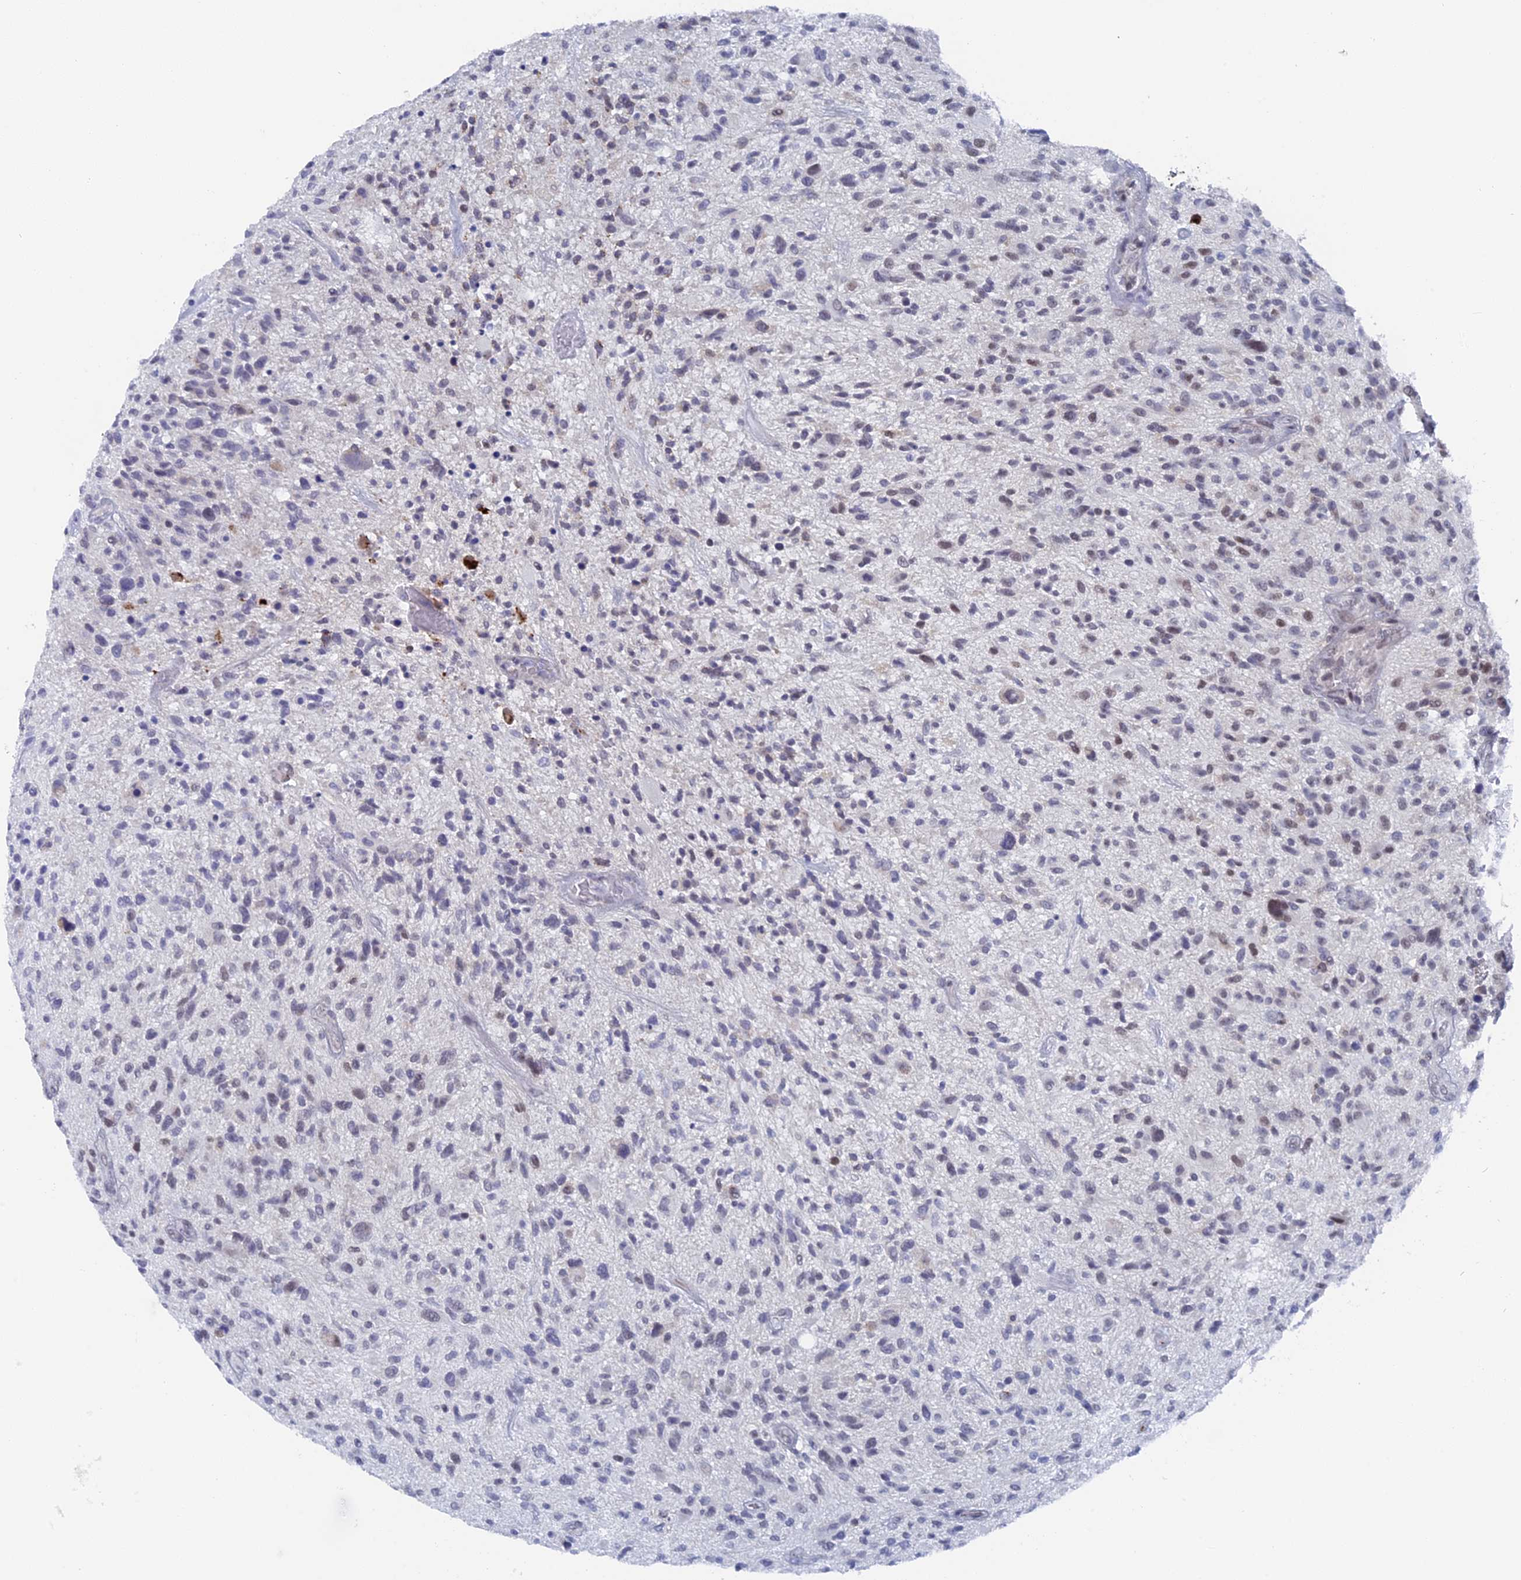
{"staining": {"intensity": "negative", "quantity": "none", "location": "none"}, "tissue": "glioma", "cell_type": "Tumor cells", "image_type": "cancer", "snomed": [{"axis": "morphology", "description": "Glioma, malignant, High grade"}, {"axis": "topography", "description": "Brain"}], "caption": "Image shows no protein positivity in tumor cells of malignant glioma (high-grade) tissue. Nuclei are stained in blue.", "gene": "BRD2", "patient": {"sex": "male", "age": 47}}